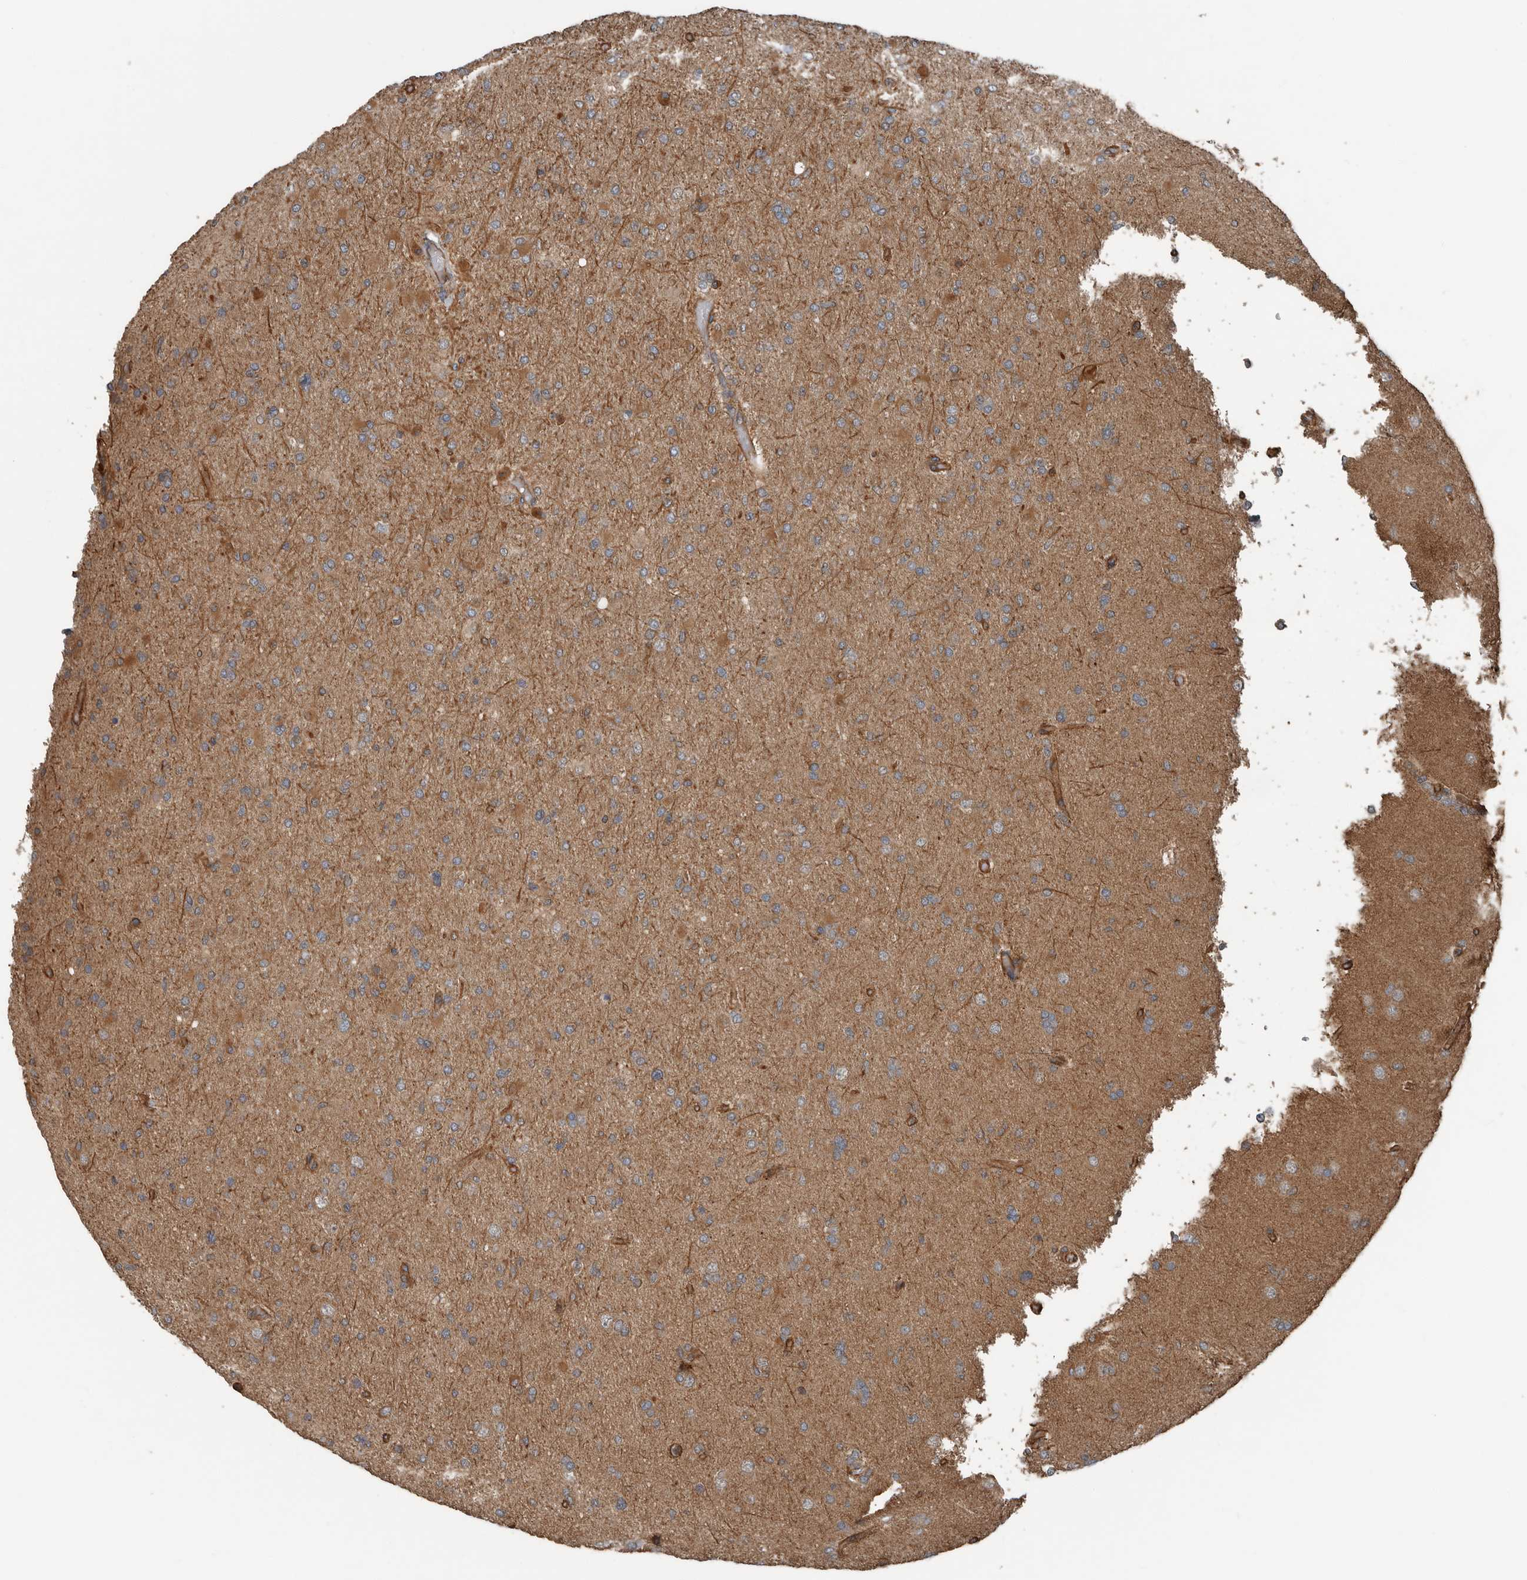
{"staining": {"intensity": "weak", "quantity": ">75%", "location": "cytoplasmic/membranous"}, "tissue": "glioma", "cell_type": "Tumor cells", "image_type": "cancer", "snomed": [{"axis": "morphology", "description": "Glioma, malignant, High grade"}, {"axis": "topography", "description": "Cerebral cortex"}], "caption": "A low amount of weak cytoplasmic/membranous staining is identified in approximately >75% of tumor cells in glioma tissue. (brown staining indicates protein expression, while blue staining denotes nuclei).", "gene": "YOD1", "patient": {"sex": "female", "age": 36}}